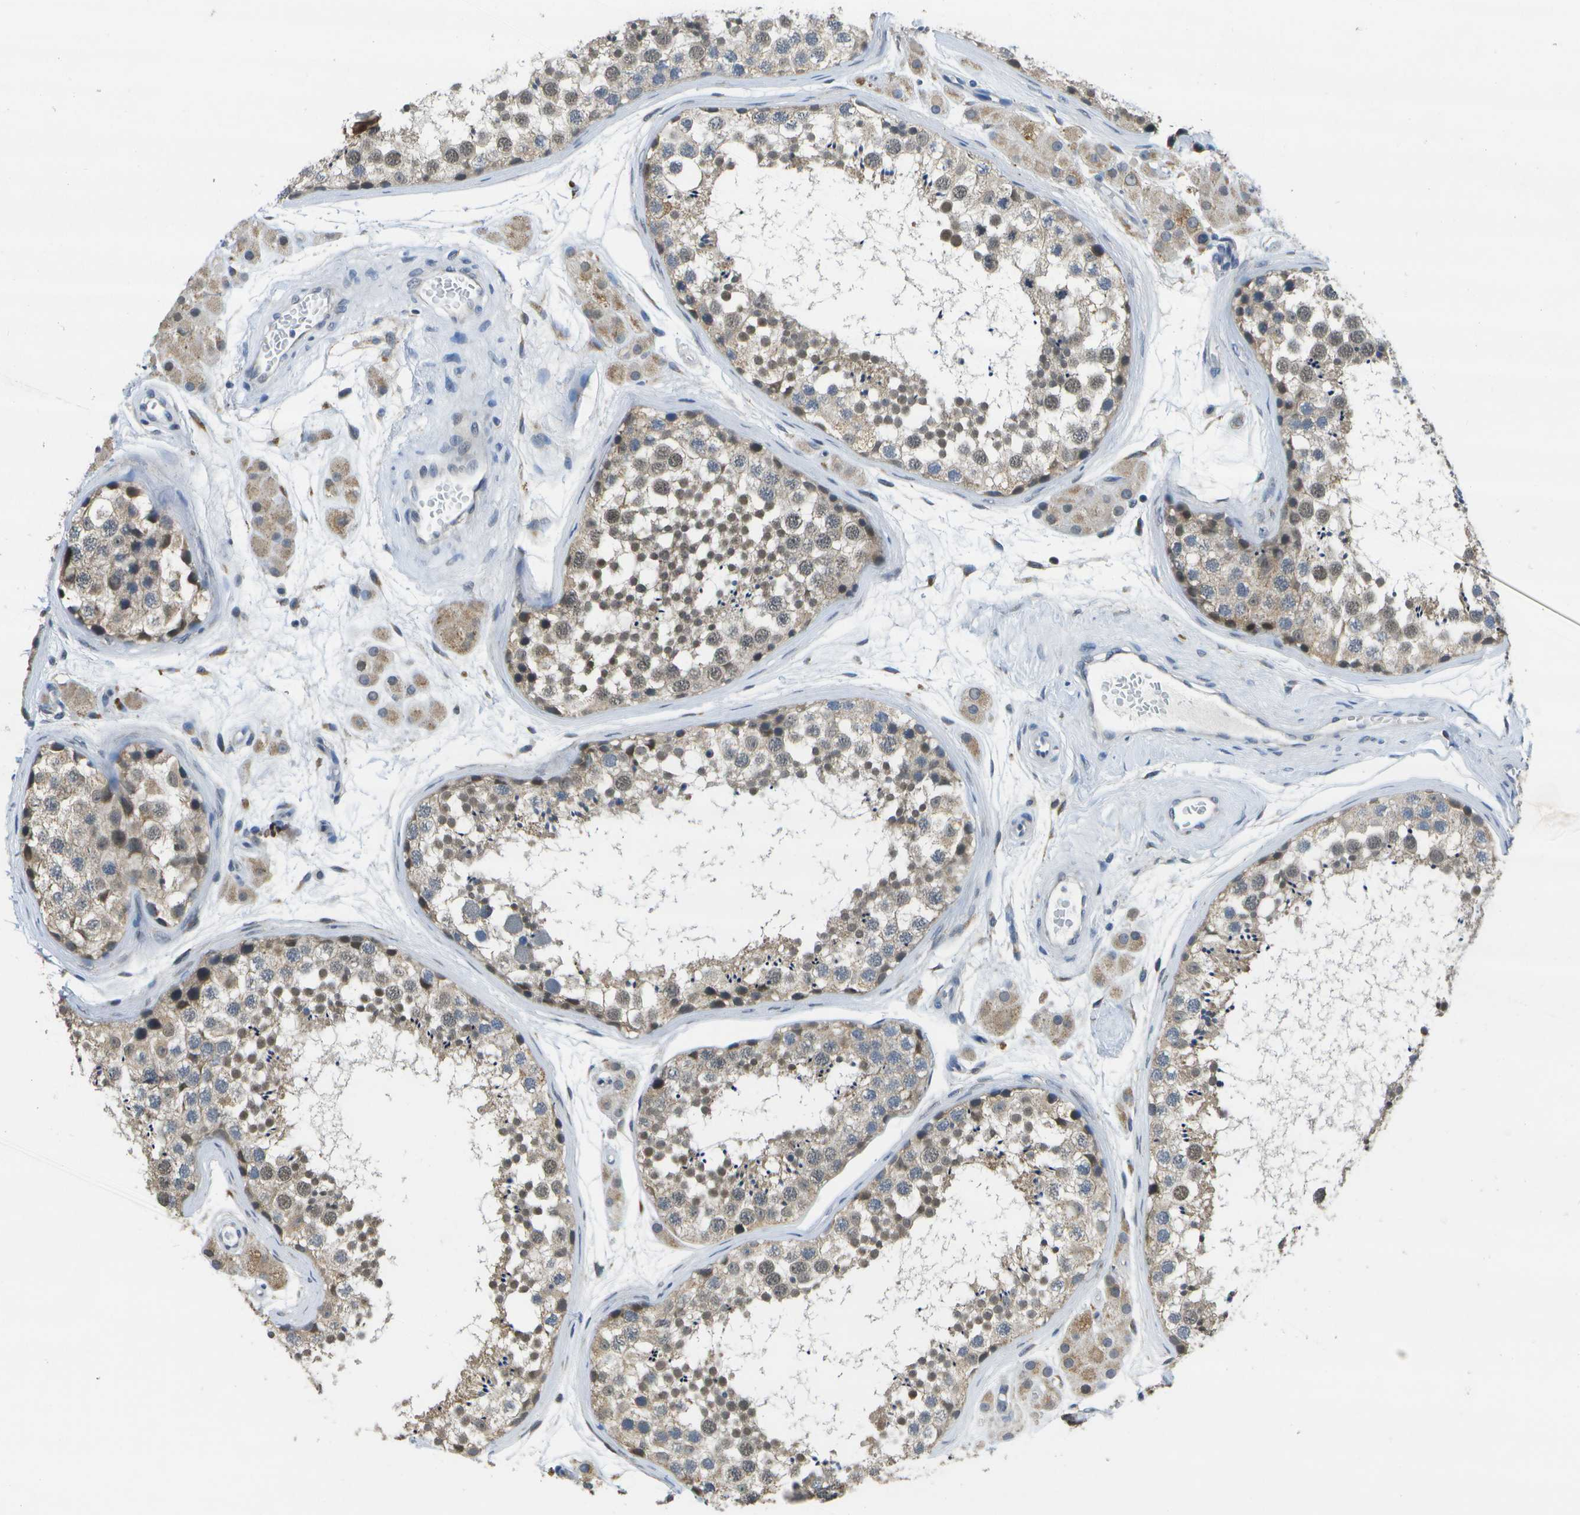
{"staining": {"intensity": "moderate", "quantity": "25%-75%", "location": "cytoplasmic/membranous,nuclear"}, "tissue": "testis", "cell_type": "Cells in seminiferous ducts", "image_type": "normal", "snomed": [{"axis": "morphology", "description": "Normal tissue, NOS"}, {"axis": "topography", "description": "Testis"}], "caption": "This image shows unremarkable testis stained with IHC to label a protein in brown. The cytoplasmic/membranous,nuclear of cells in seminiferous ducts show moderate positivity for the protein. Nuclei are counter-stained blue.", "gene": "DSE", "patient": {"sex": "male", "age": 56}}